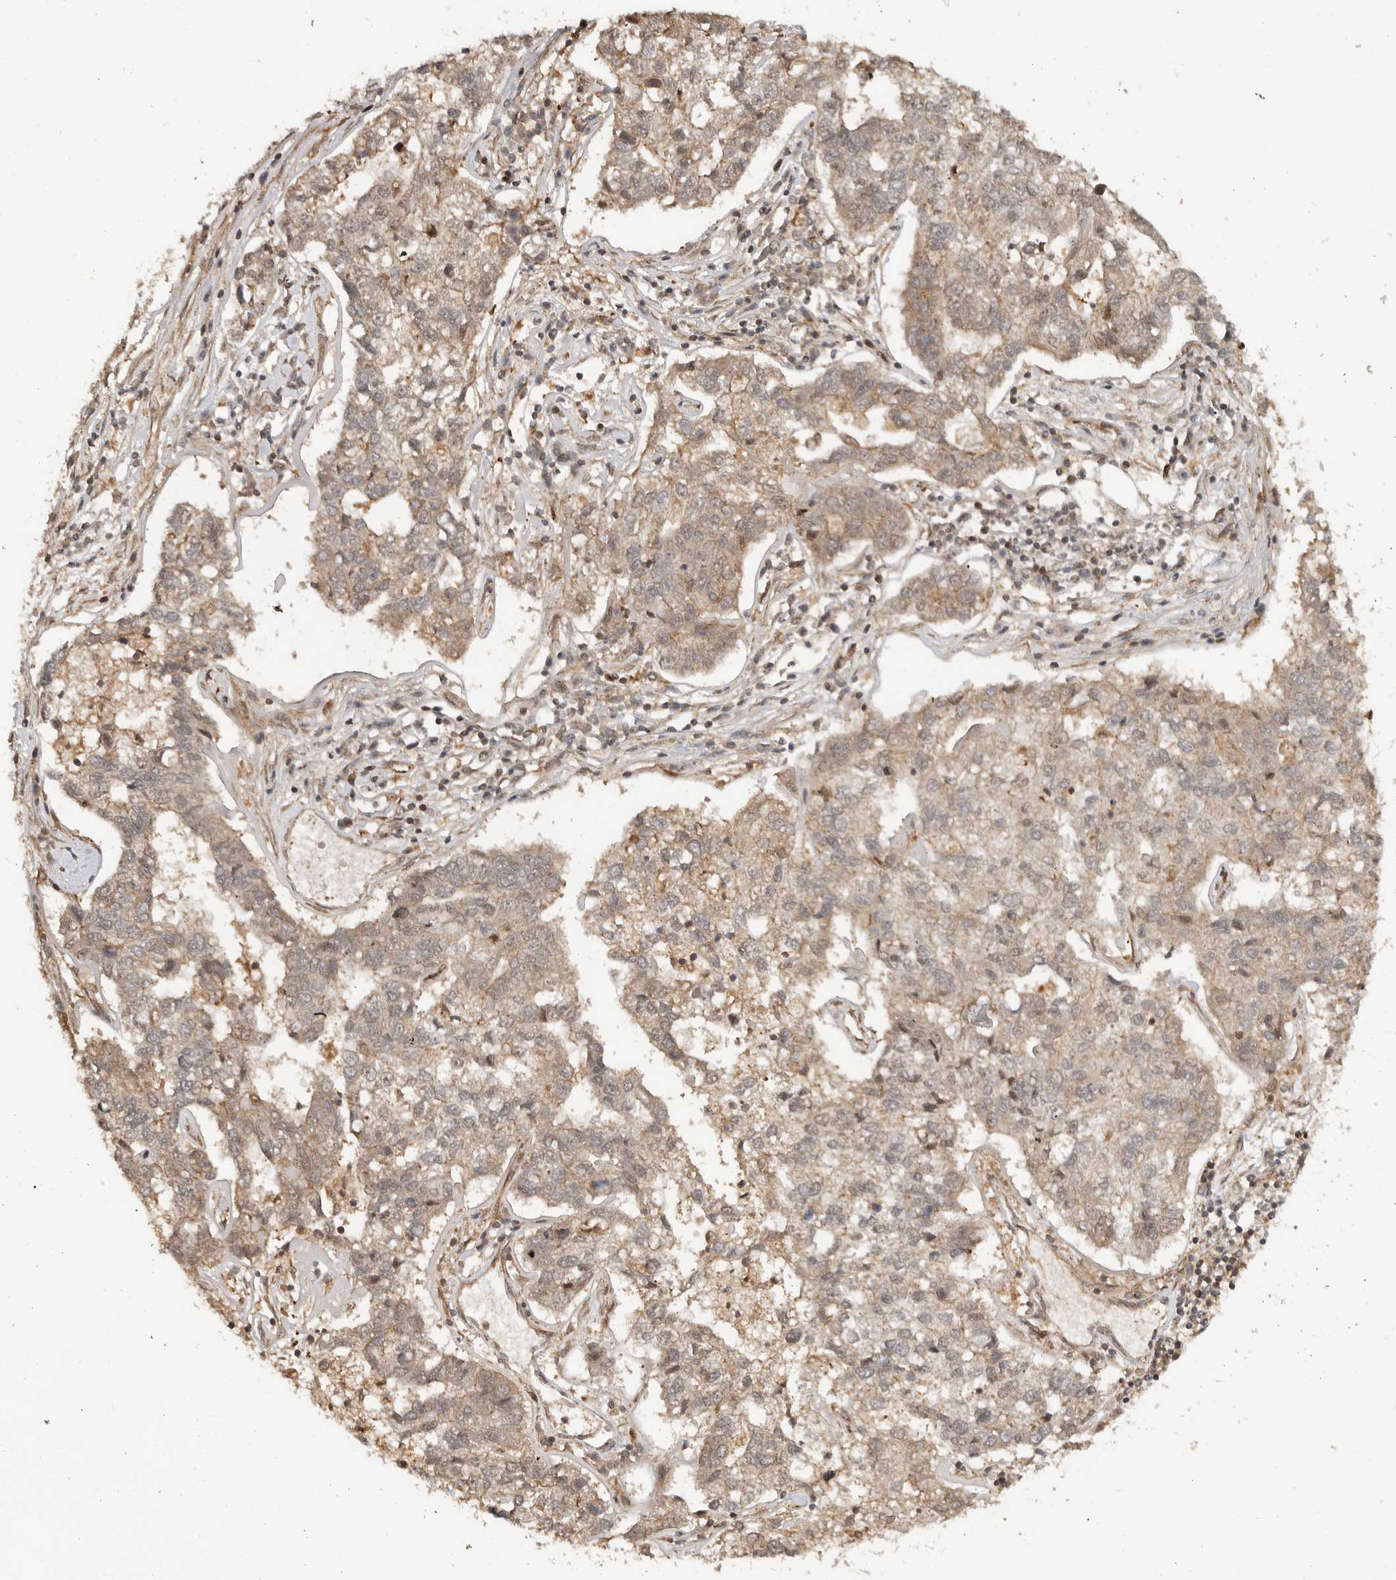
{"staining": {"intensity": "weak", "quantity": "<25%", "location": "cytoplasmic/membranous"}, "tissue": "pancreatic cancer", "cell_type": "Tumor cells", "image_type": "cancer", "snomed": [{"axis": "morphology", "description": "Adenocarcinoma, NOS"}, {"axis": "topography", "description": "Pancreas"}], "caption": "An immunohistochemistry (IHC) micrograph of adenocarcinoma (pancreatic) is shown. There is no staining in tumor cells of adenocarcinoma (pancreatic).", "gene": "ADPRS", "patient": {"sex": "female", "age": 61}}